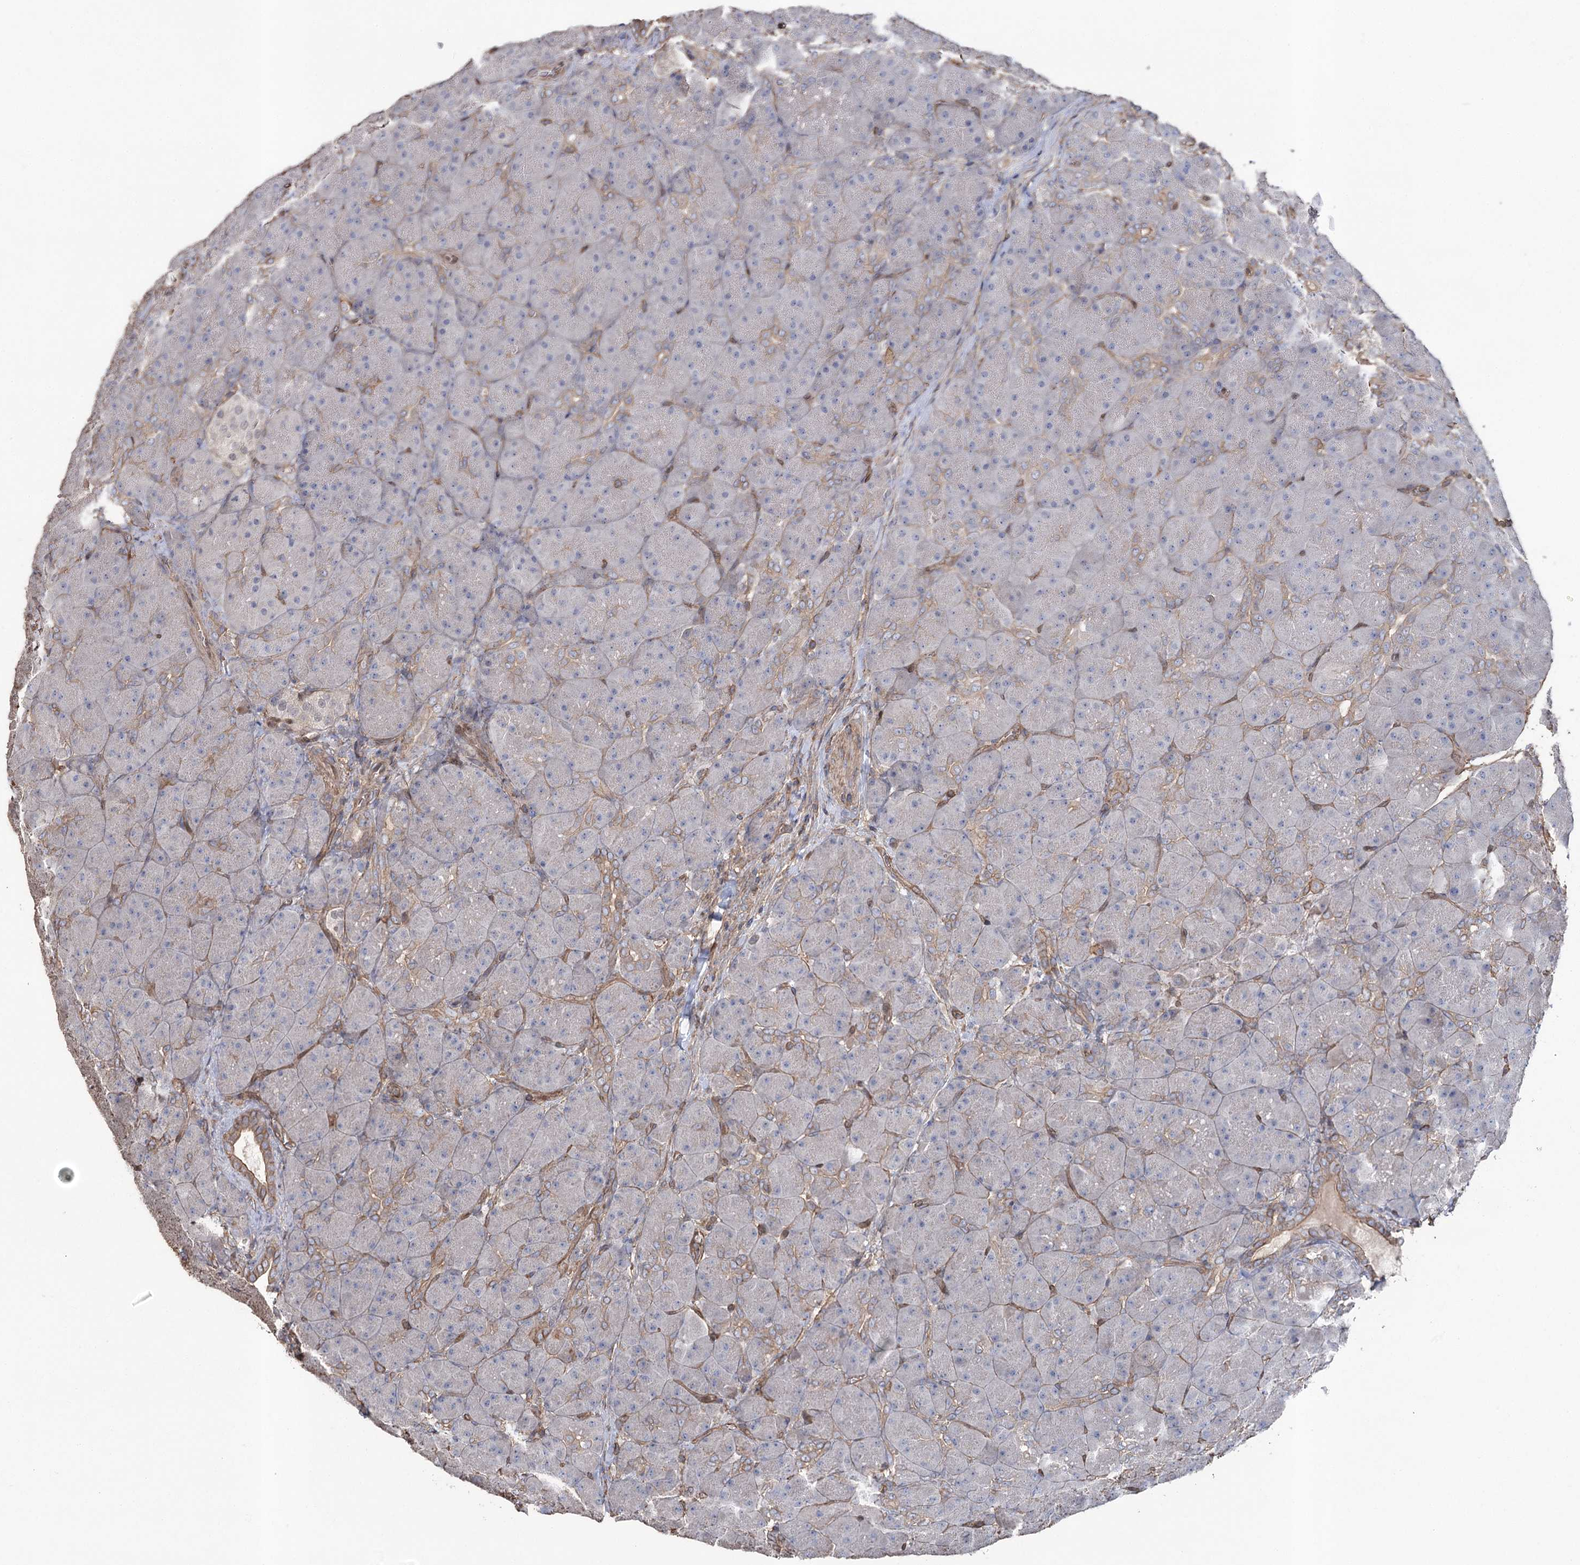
{"staining": {"intensity": "moderate", "quantity": "<25%", "location": "cytoplasmic/membranous"}, "tissue": "pancreas", "cell_type": "Exocrine glandular cells", "image_type": "normal", "snomed": [{"axis": "morphology", "description": "Normal tissue, NOS"}, {"axis": "topography", "description": "Pancreas"}], "caption": "Protein staining of benign pancreas exhibits moderate cytoplasmic/membranous positivity in approximately <25% of exocrine glandular cells. The staining was performed using DAB to visualize the protein expression in brown, while the nuclei were stained in blue with hematoxylin (Magnification: 20x).", "gene": "FAM13B", "patient": {"sex": "male", "age": 66}}